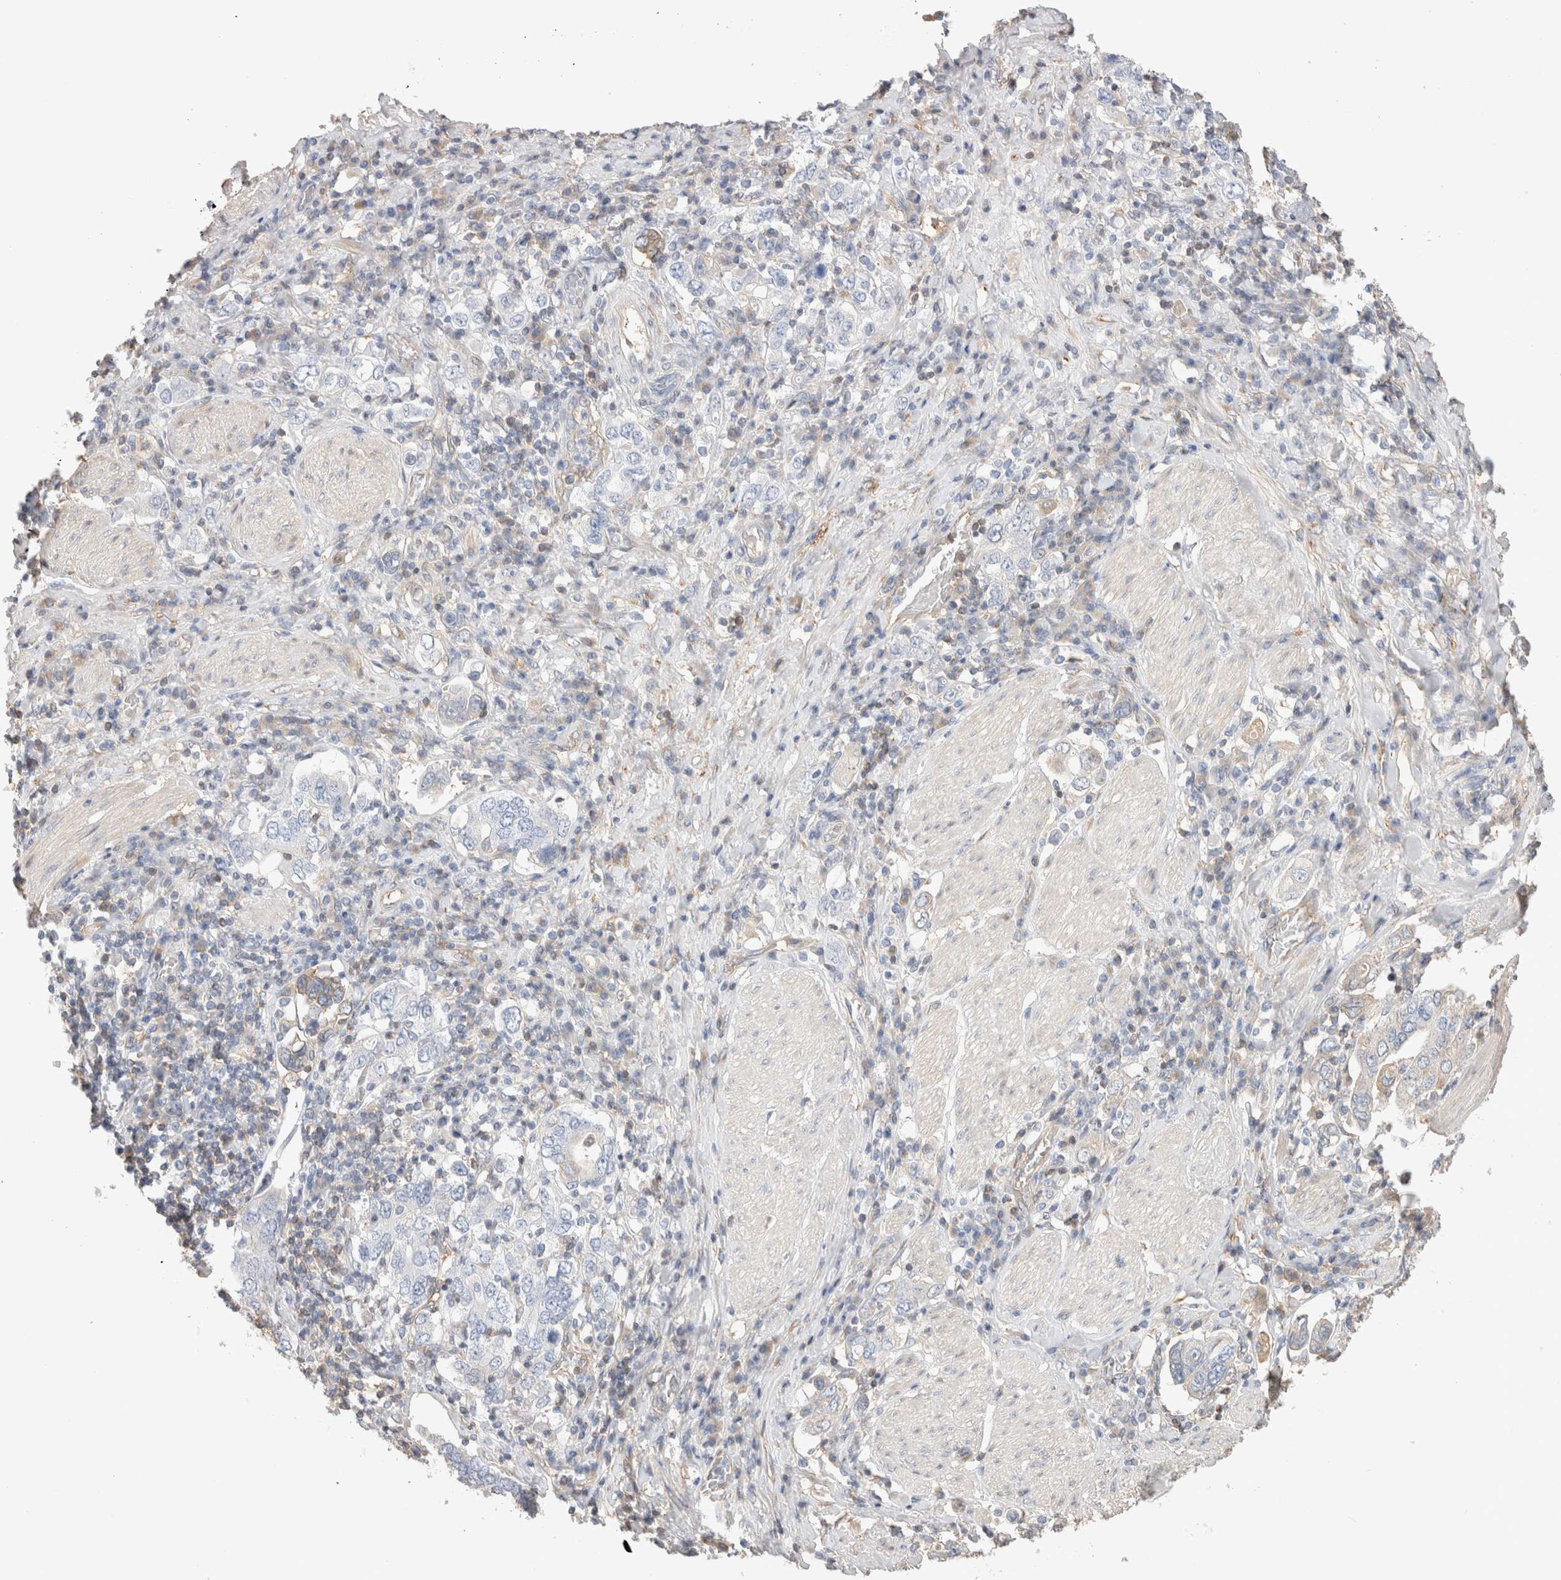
{"staining": {"intensity": "negative", "quantity": "none", "location": "none"}, "tissue": "stomach cancer", "cell_type": "Tumor cells", "image_type": "cancer", "snomed": [{"axis": "morphology", "description": "Adenocarcinoma, NOS"}, {"axis": "topography", "description": "Stomach, upper"}], "caption": "Immunohistochemistry (IHC) image of neoplastic tissue: adenocarcinoma (stomach) stained with DAB displays no significant protein expression in tumor cells. The staining is performed using DAB brown chromogen with nuclei counter-stained in using hematoxylin.", "gene": "CAPN2", "patient": {"sex": "male", "age": 62}}